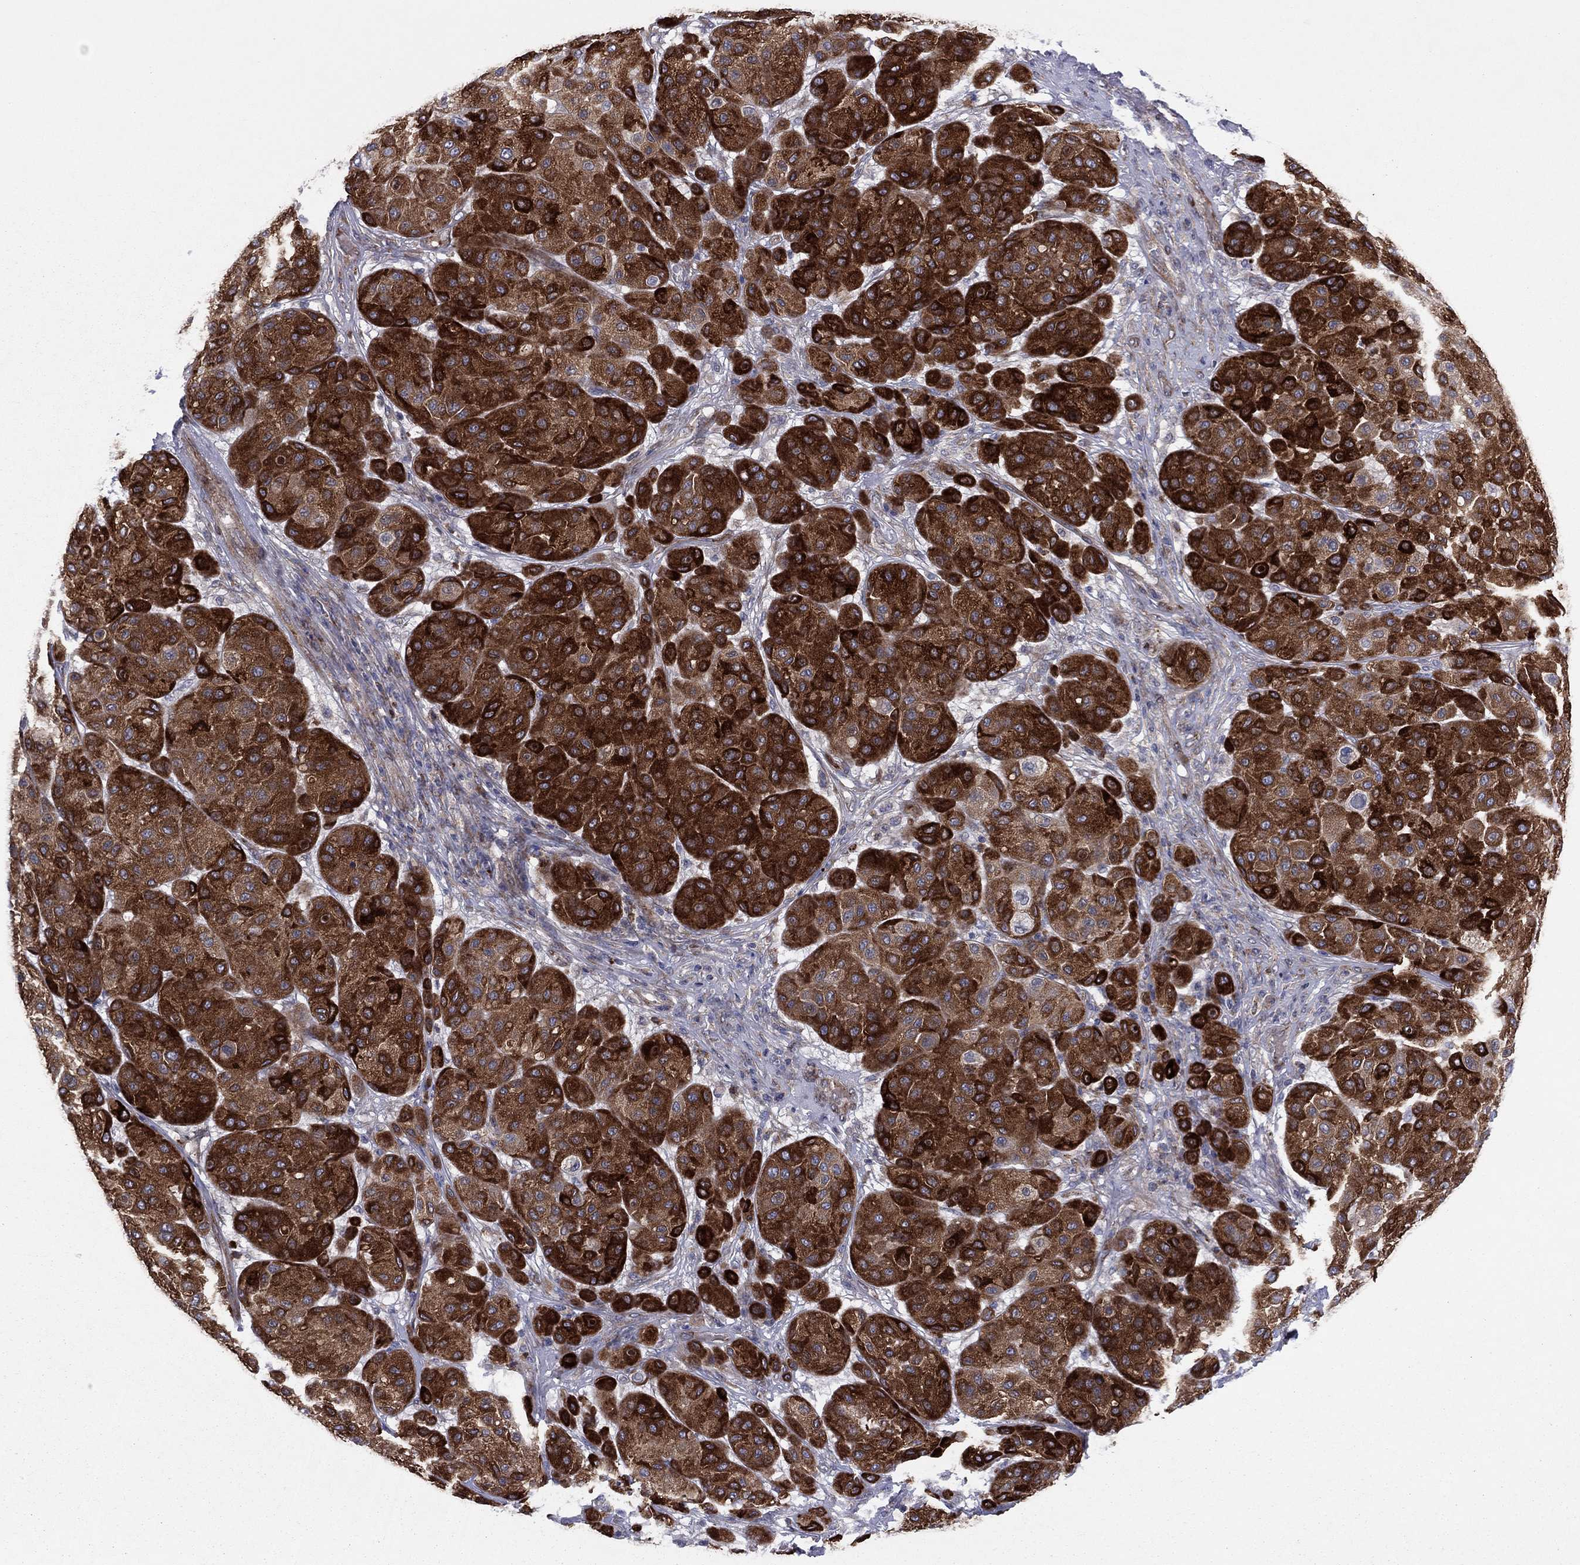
{"staining": {"intensity": "strong", "quantity": ">75%", "location": "cytoplasmic/membranous"}, "tissue": "melanoma", "cell_type": "Tumor cells", "image_type": "cancer", "snomed": [{"axis": "morphology", "description": "Malignant melanoma, Metastatic site"}, {"axis": "topography", "description": "Smooth muscle"}], "caption": "Immunohistochemical staining of malignant melanoma (metastatic site) shows strong cytoplasmic/membranous protein expression in approximately >75% of tumor cells.", "gene": "GPR155", "patient": {"sex": "male", "age": 41}}